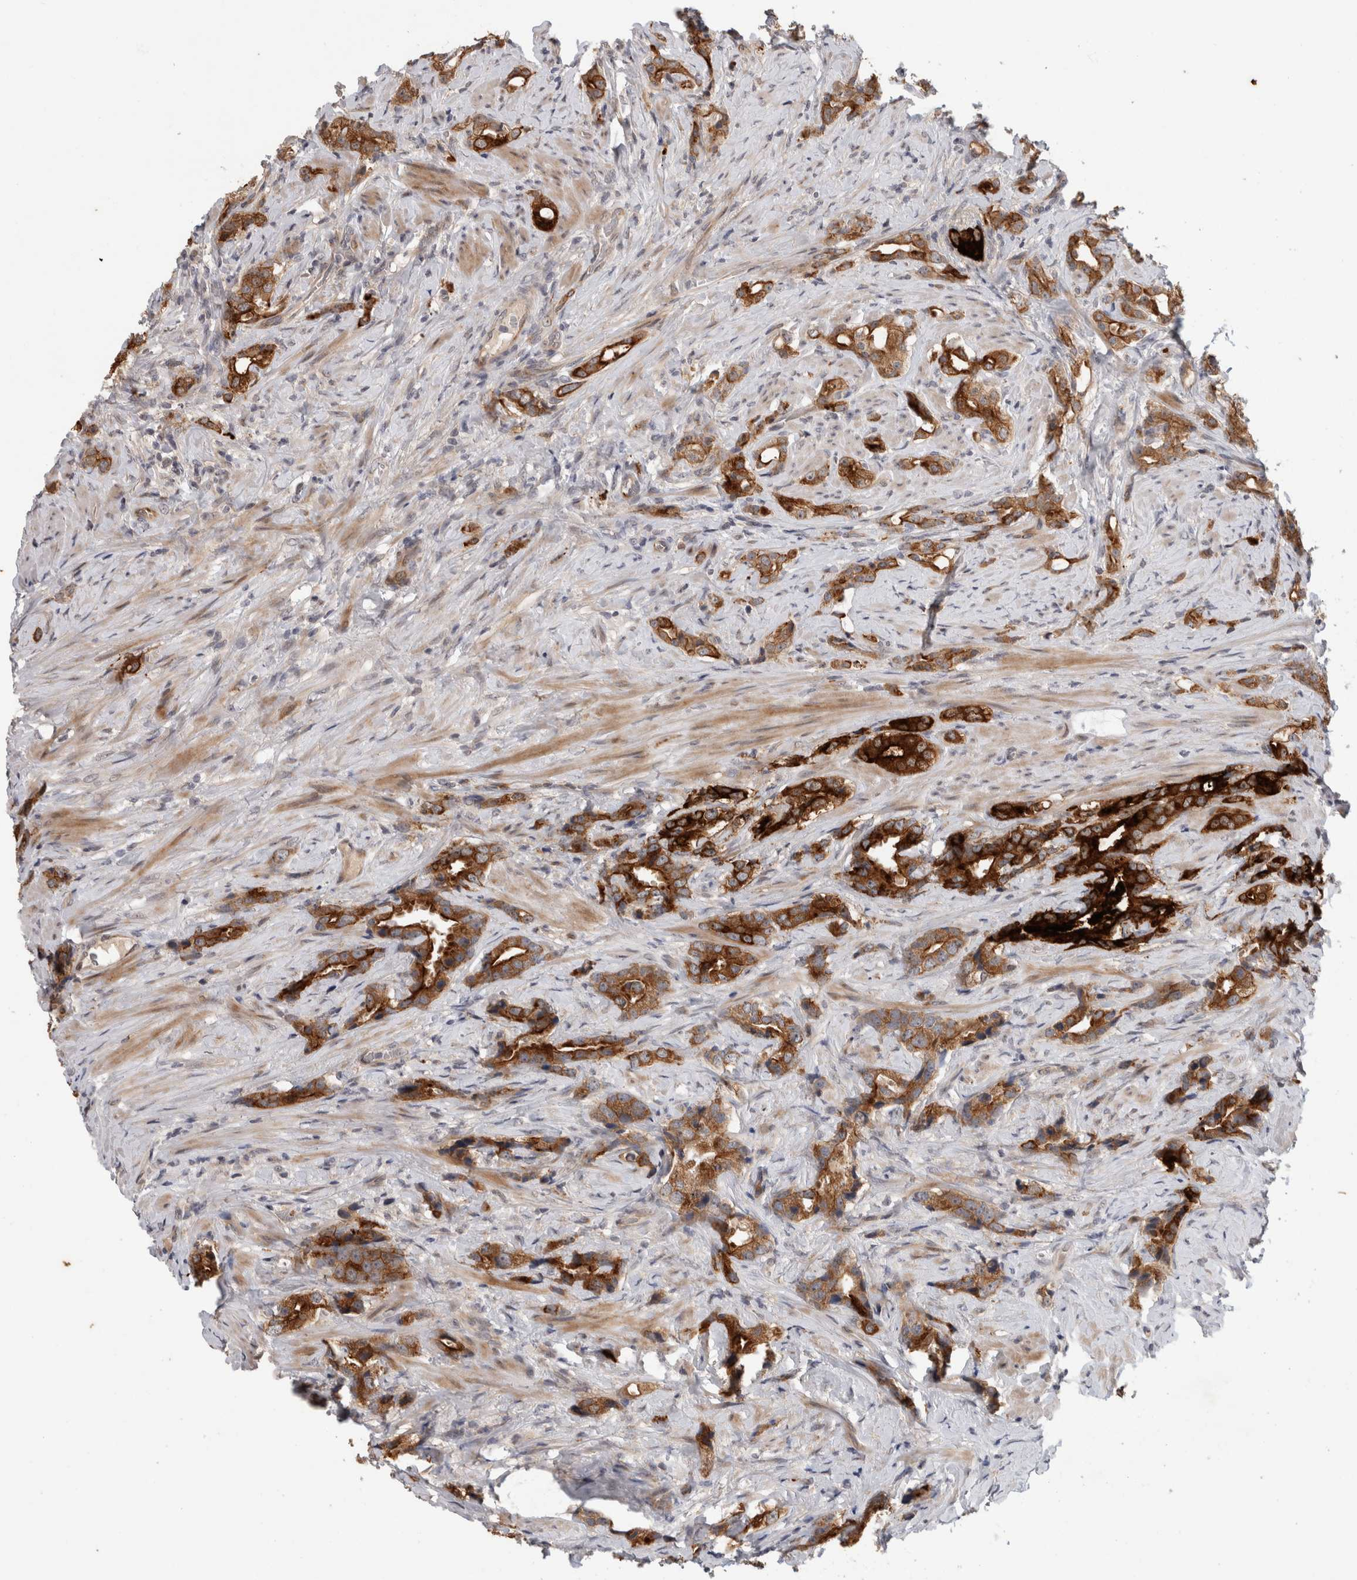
{"staining": {"intensity": "strong", "quantity": ">75%", "location": "cytoplasmic/membranous"}, "tissue": "prostate cancer", "cell_type": "Tumor cells", "image_type": "cancer", "snomed": [{"axis": "morphology", "description": "Adenocarcinoma, High grade"}, {"axis": "topography", "description": "Prostate"}], "caption": "A high amount of strong cytoplasmic/membranous expression is identified in approximately >75% of tumor cells in adenocarcinoma (high-grade) (prostate) tissue. (Brightfield microscopy of DAB IHC at high magnification).", "gene": "CRISPLD1", "patient": {"sex": "male", "age": 63}}